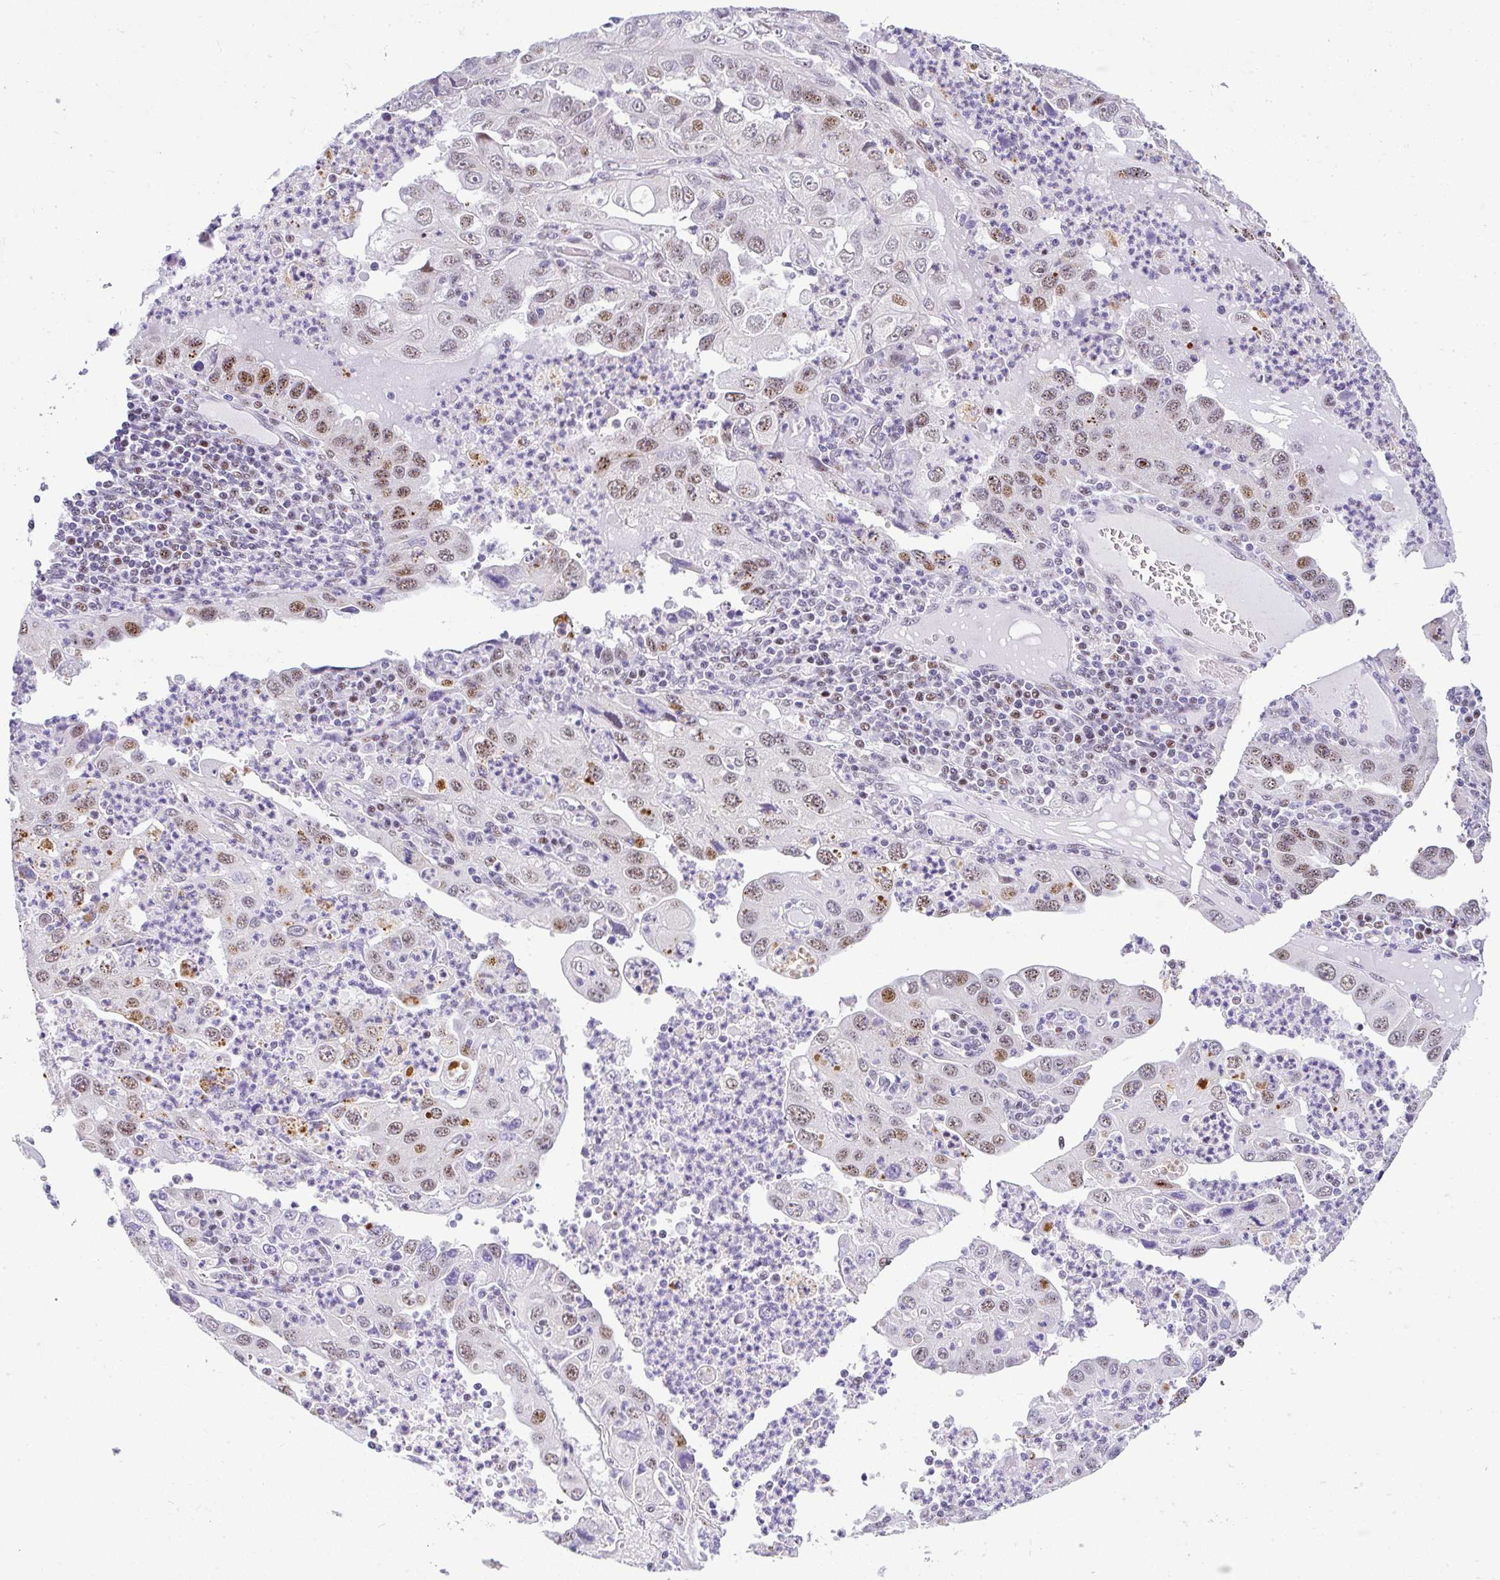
{"staining": {"intensity": "moderate", "quantity": "25%-75%", "location": "nuclear"}, "tissue": "endometrial cancer", "cell_type": "Tumor cells", "image_type": "cancer", "snomed": [{"axis": "morphology", "description": "Adenocarcinoma, NOS"}, {"axis": "topography", "description": "Uterus"}], "caption": "Immunohistochemical staining of human endometrial cancer exhibits moderate nuclear protein positivity in approximately 25%-75% of tumor cells.", "gene": "NR1D2", "patient": {"sex": "female", "age": 62}}